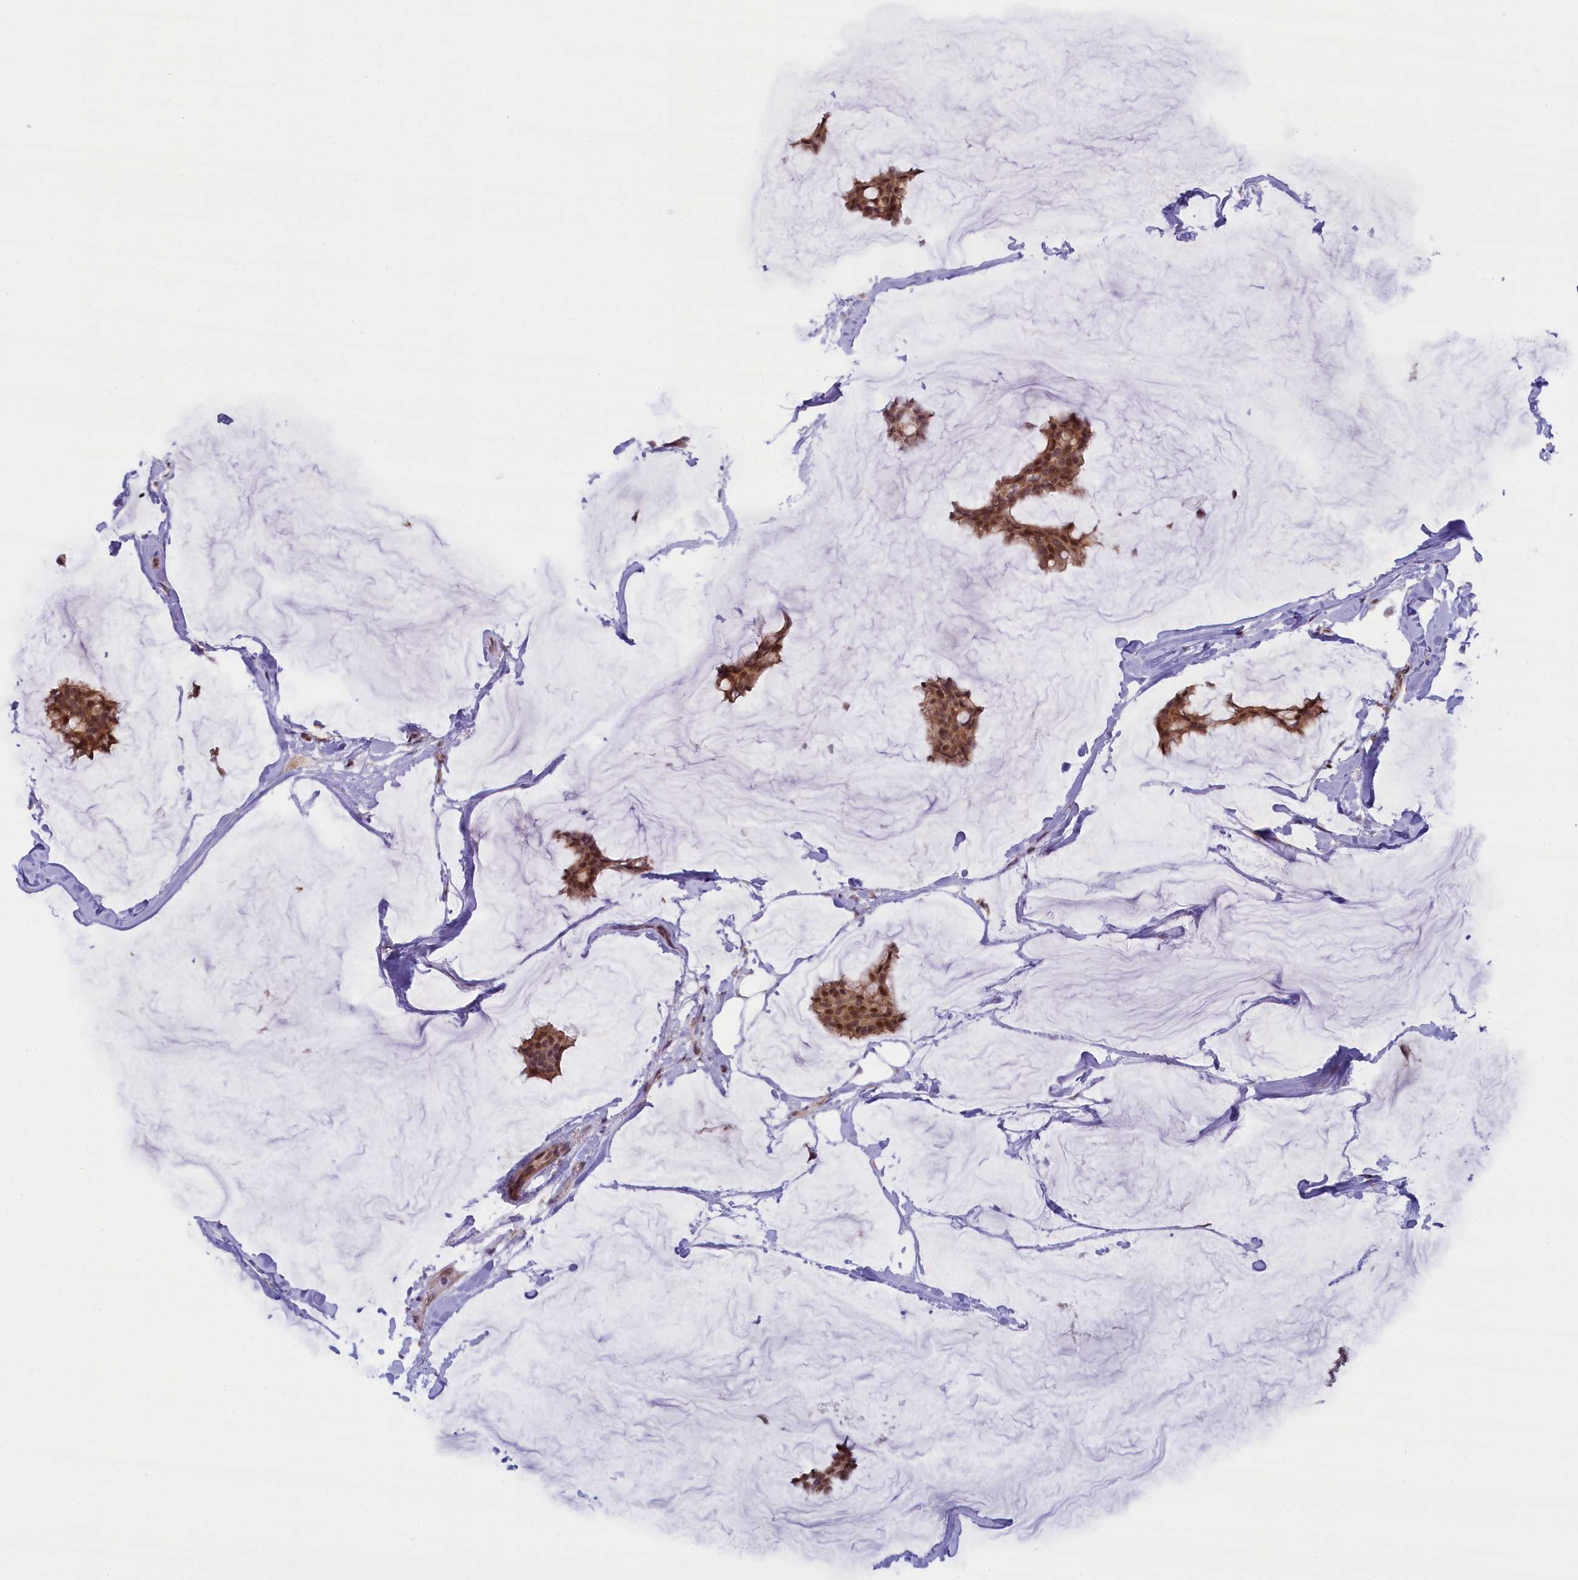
{"staining": {"intensity": "moderate", "quantity": ">75%", "location": "cytoplasmic/membranous,nuclear"}, "tissue": "breast cancer", "cell_type": "Tumor cells", "image_type": "cancer", "snomed": [{"axis": "morphology", "description": "Duct carcinoma"}, {"axis": "topography", "description": "Breast"}], "caption": "Immunohistochemical staining of breast cancer displays moderate cytoplasmic/membranous and nuclear protein positivity in approximately >75% of tumor cells.", "gene": "FCHO1", "patient": {"sex": "female", "age": 93}}